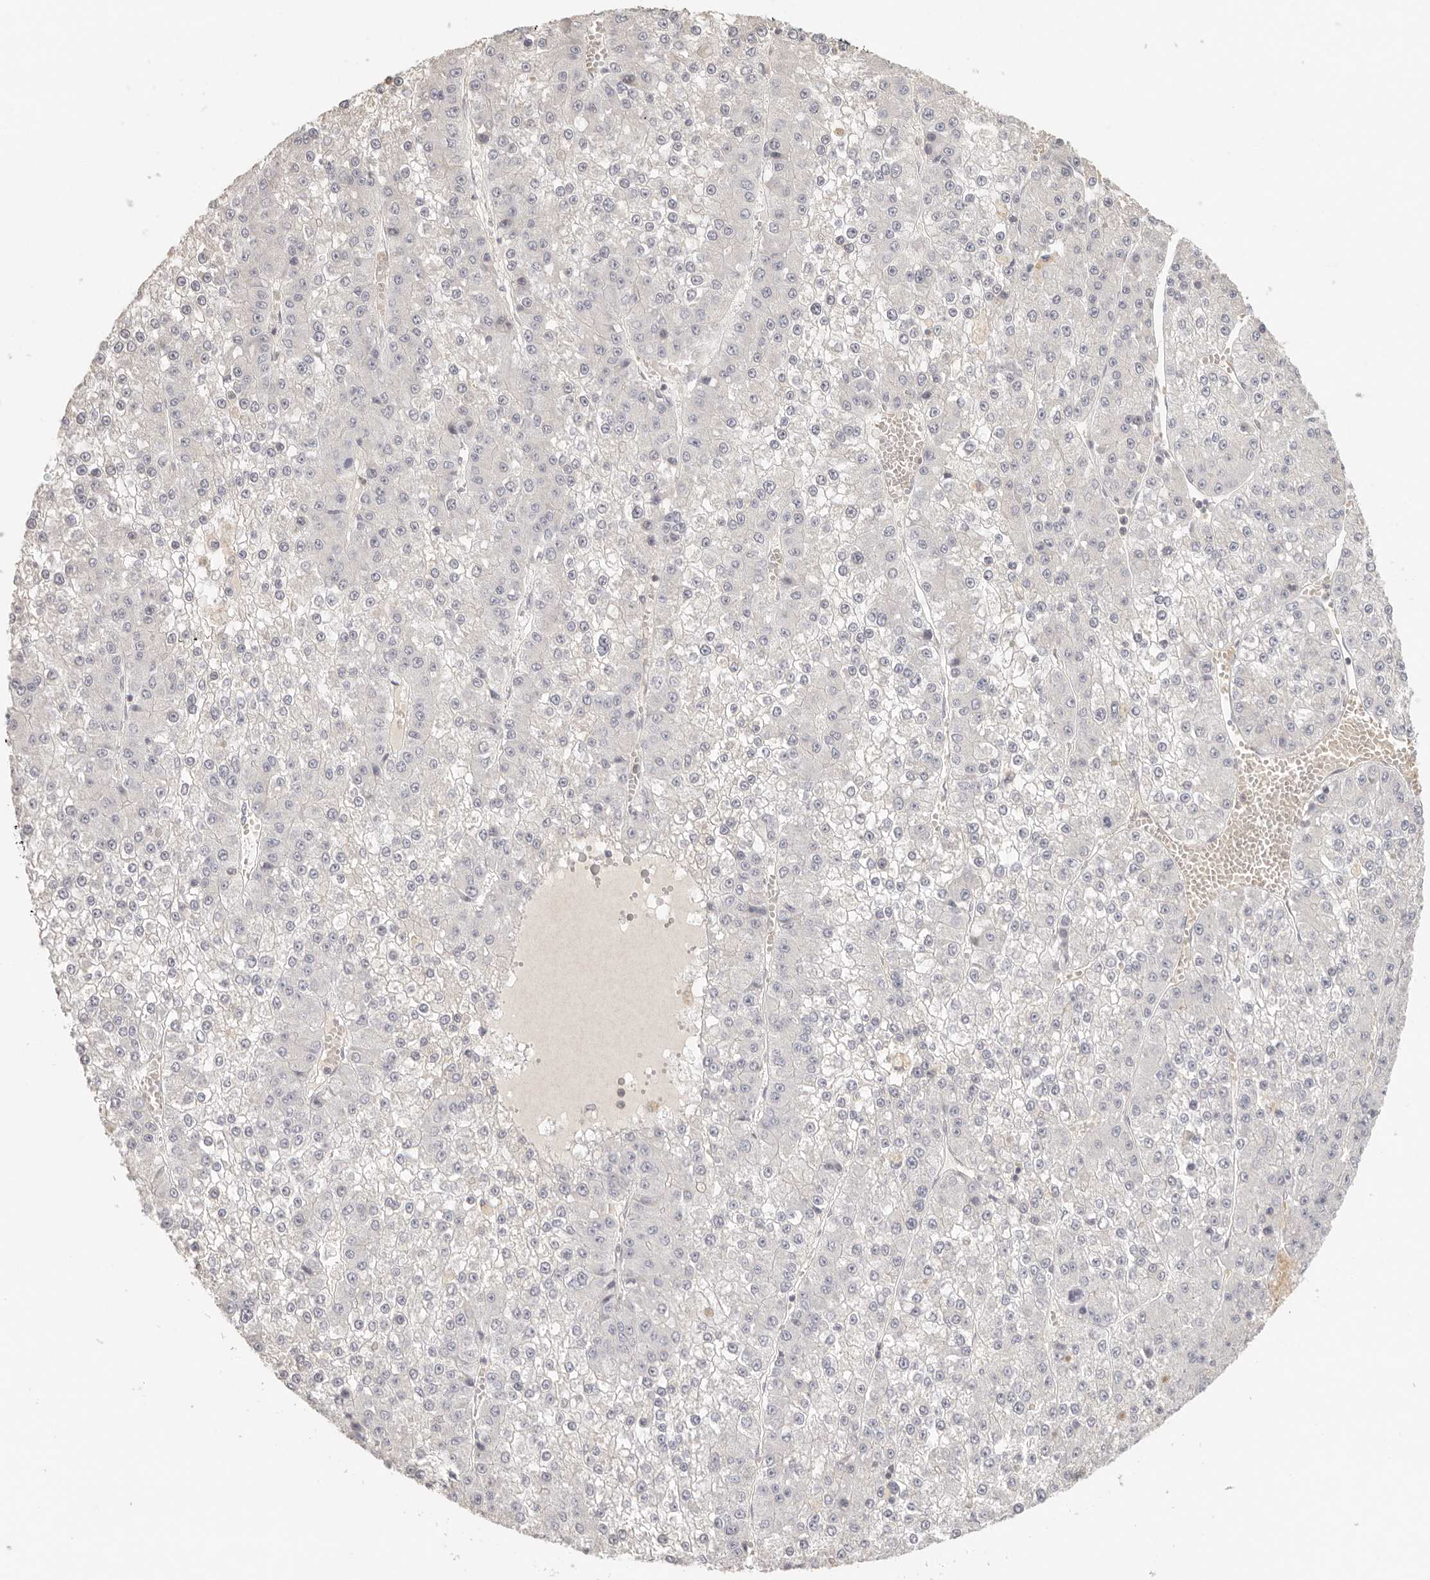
{"staining": {"intensity": "negative", "quantity": "none", "location": "none"}, "tissue": "liver cancer", "cell_type": "Tumor cells", "image_type": "cancer", "snomed": [{"axis": "morphology", "description": "Carcinoma, Hepatocellular, NOS"}, {"axis": "topography", "description": "Liver"}], "caption": "Liver cancer was stained to show a protein in brown. There is no significant staining in tumor cells.", "gene": "CSK", "patient": {"sex": "female", "age": 73}}